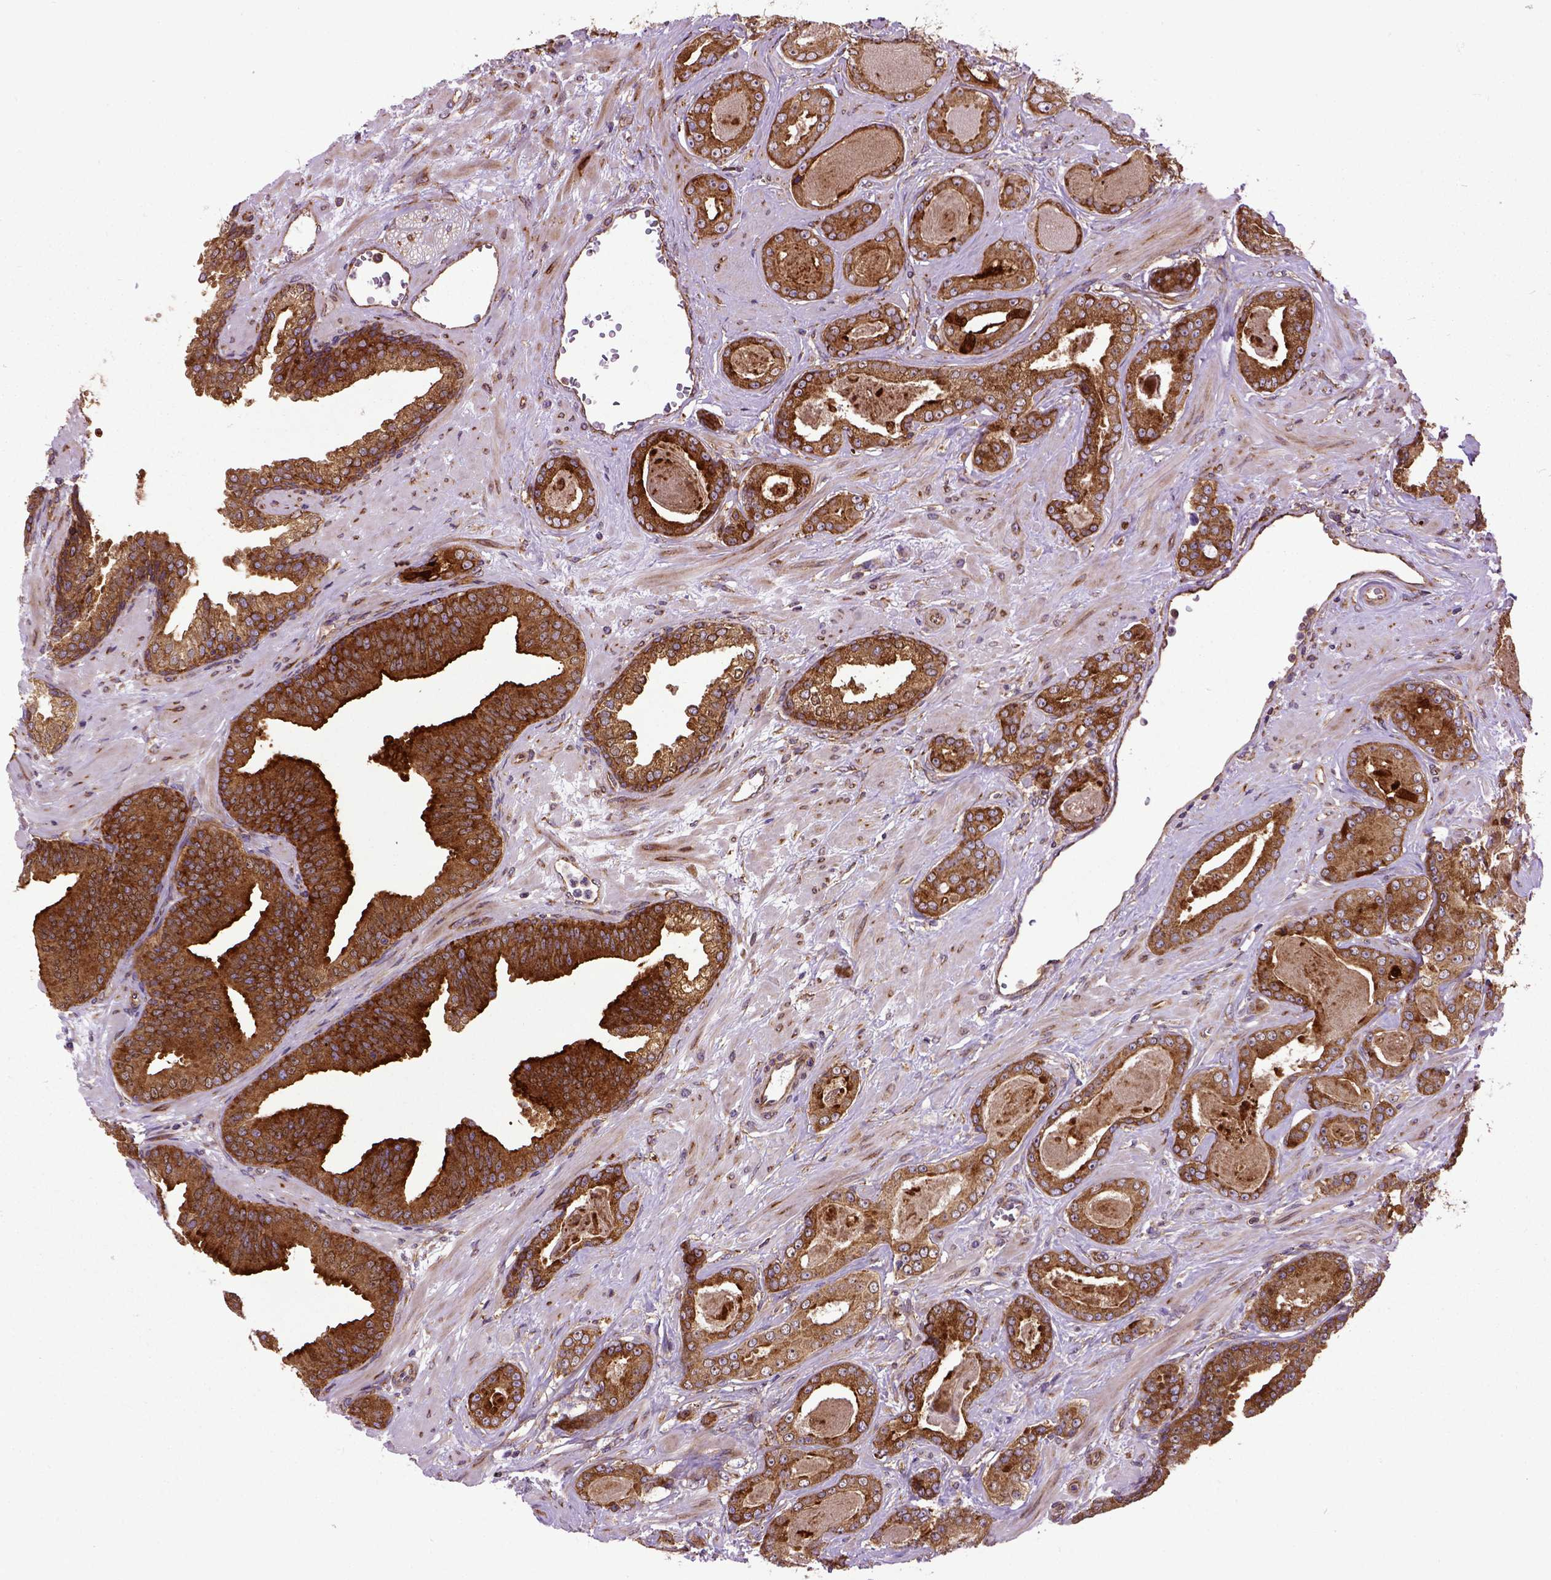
{"staining": {"intensity": "strong", "quantity": ">75%", "location": "cytoplasmic/membranous"}, "tissue": "prostate cancer", "cell_type": "Tumor cells", "image_type": "cancer", "snomed": [{"axis": "morphology", "description": "Adenocarcinoma, Low grade"}, {"axis": "topography", "description": "Prostate"}], "caption": "The micrograph demonstrates staining of prostate cancer, revealing strong cytoplasmic/membranous protein positivity (brown color) within tumor cells.", "gene": "CAPRIN1", "patient": {"sex": "male", "age": 61}}